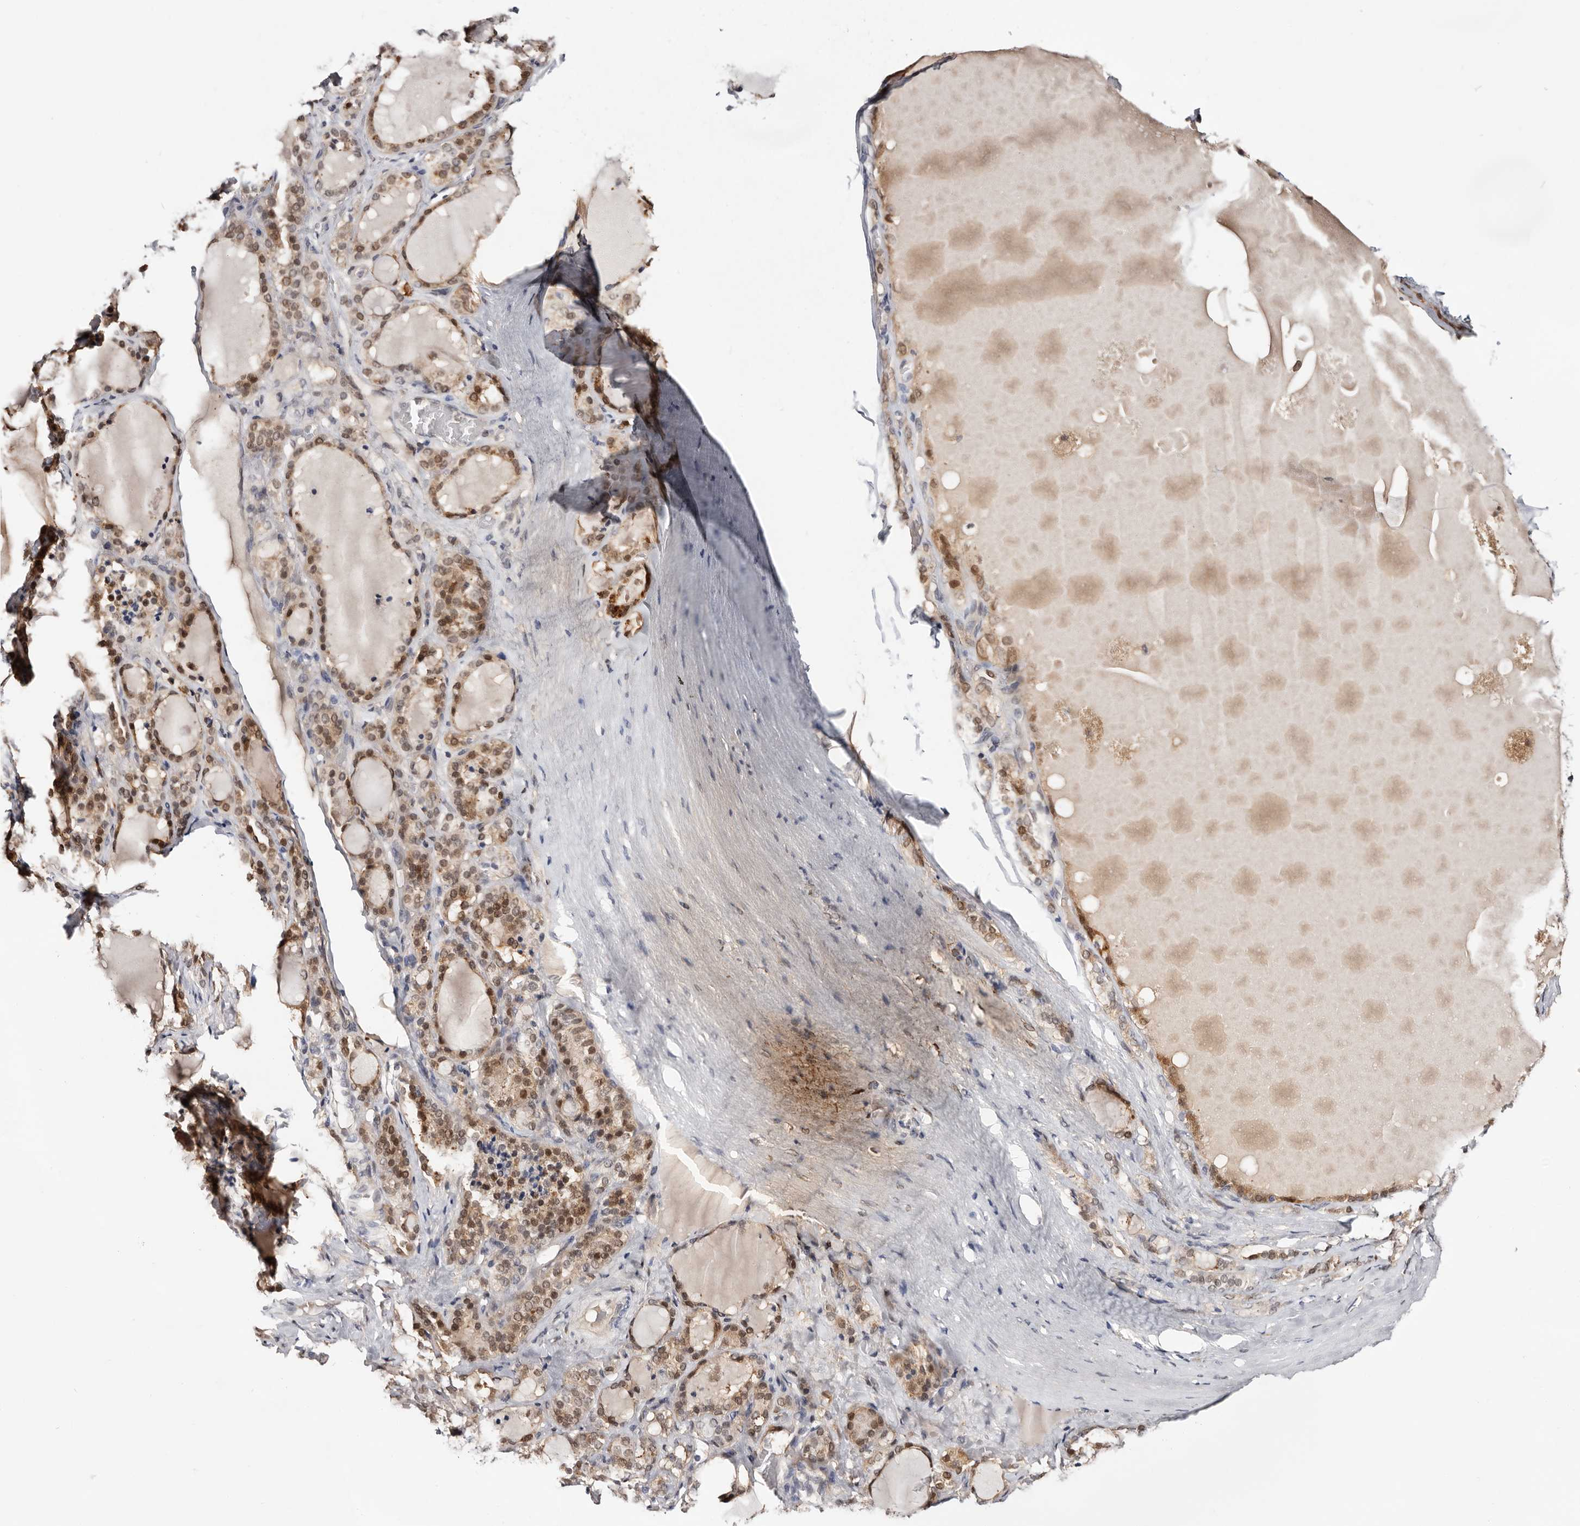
{"staining": {"intensity": "moderate", "quantity": ">75%", "location": "cytoplasmic/membranous,nuclear"}, "tissue": "thyroid gland", "cell_type": "Glandular cells", "image_type": "normal", "snomed": [{"axis": "morphology", "description": "Normal tissue, NOS"}, {"axis": "topography", "description": "Thyroid gland"}], "caption": "DAB (3,3'-diaminobenzidine) immunohistochemical staining of normal human thyroid gland displays moderate cytoplasmic/membranous,nuclear protein expression in approximately >75% of glandular cells.", "gene": "TP53I3", "patient": {"sex": "female", "age": 22}}